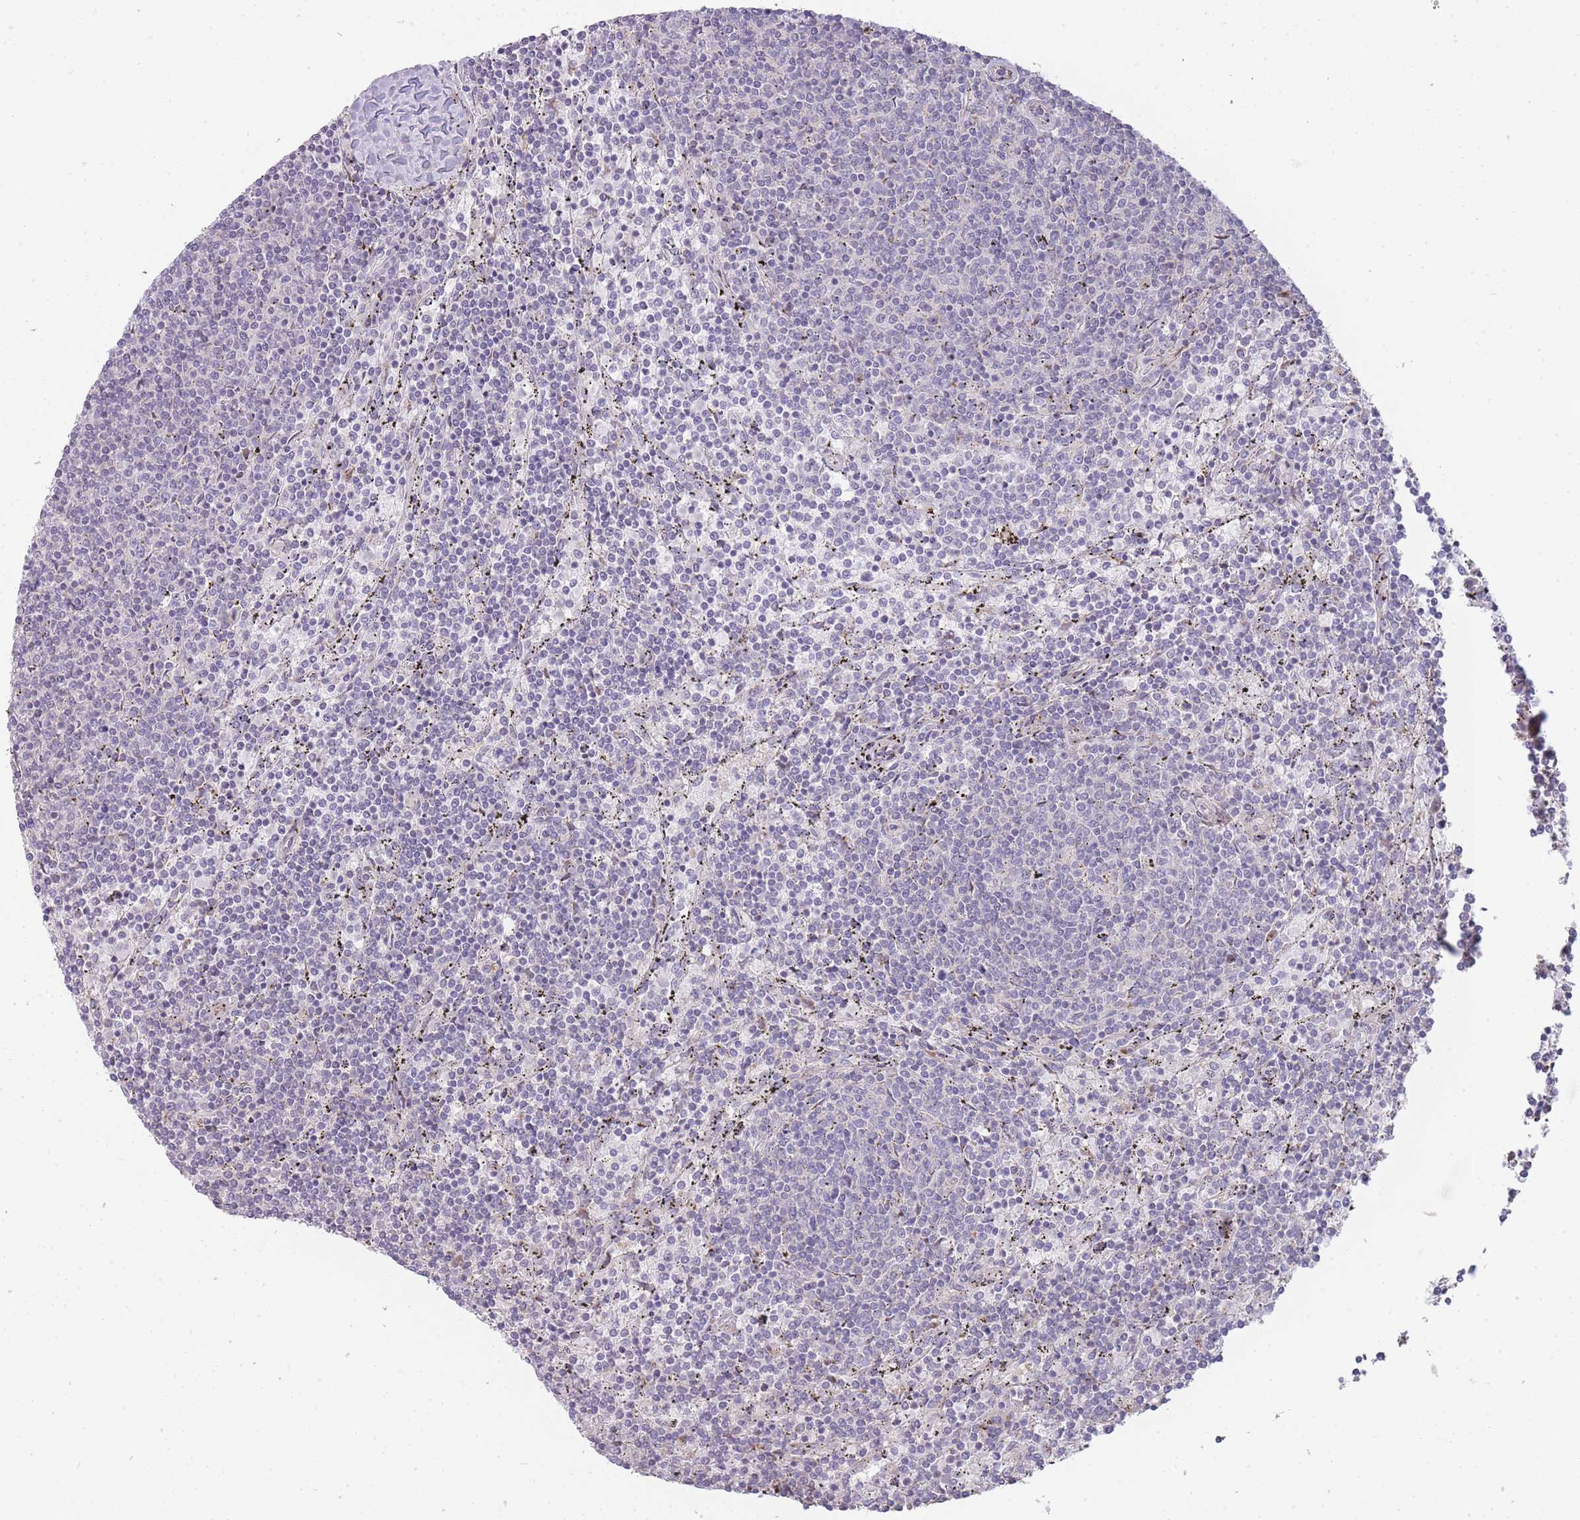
{"staining": {"intensity": "negative", "quantity": "none", "location": "none"}, "tissue": "lymphoma", "cell_type": "Tumor cells", "image_type": "cancer", "snomed": [{"axis": "morphology", "description": "Malignant lymphoma, non-Hodgkin's type, Low grade"}, {"axis": "topography", "description": "Spleen"}], "caption": "Tumor cells are negative for brown protein staining in lymphoma.", "gene": "PPP3R2", "patient": {"sex": "female", "age": 50}}